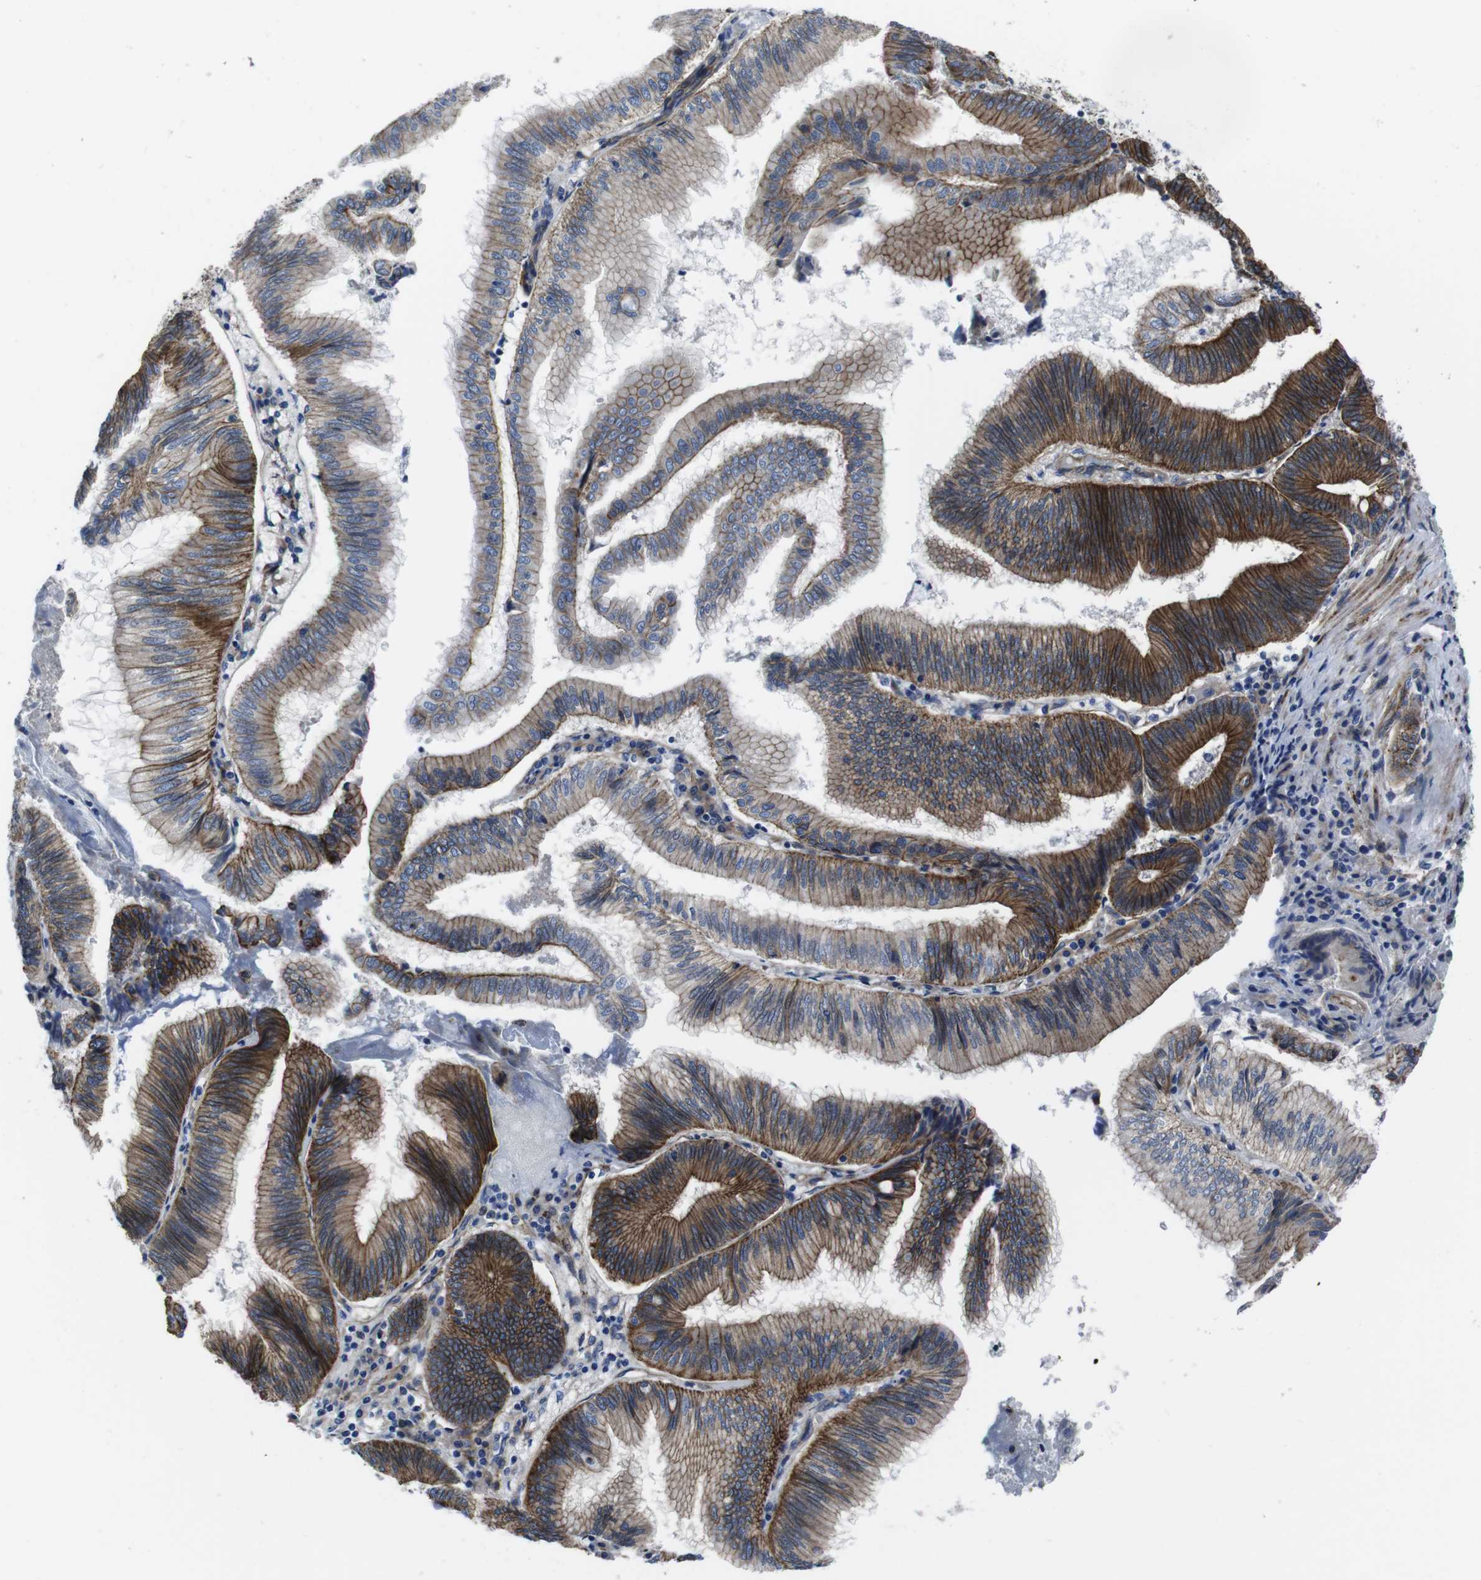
{"staining": {"intensity": "moderate", "quantity": ">75%", "location": "cytoplasmic/membranous"}, "tissue": "pancreatic cancer", "cell_type": "Tumor cells", "image_type": "cancer", "snomed": [{"axis": "morphology", "description": "Adenocarcinoma, NOS"}, {"axis": "topography", "description": "Pancreas"}], "caption": "DAB (3,3'-diaminobenzidine) immunohistochemical staining of human pancreatic cancer (adenocarcinoma) reveals moderate cytoplasmic/membranous protein staining in approximately >75% of tumor cells.", "gene": "NUMB", "patient": {"sex": "male", "age": 82}}